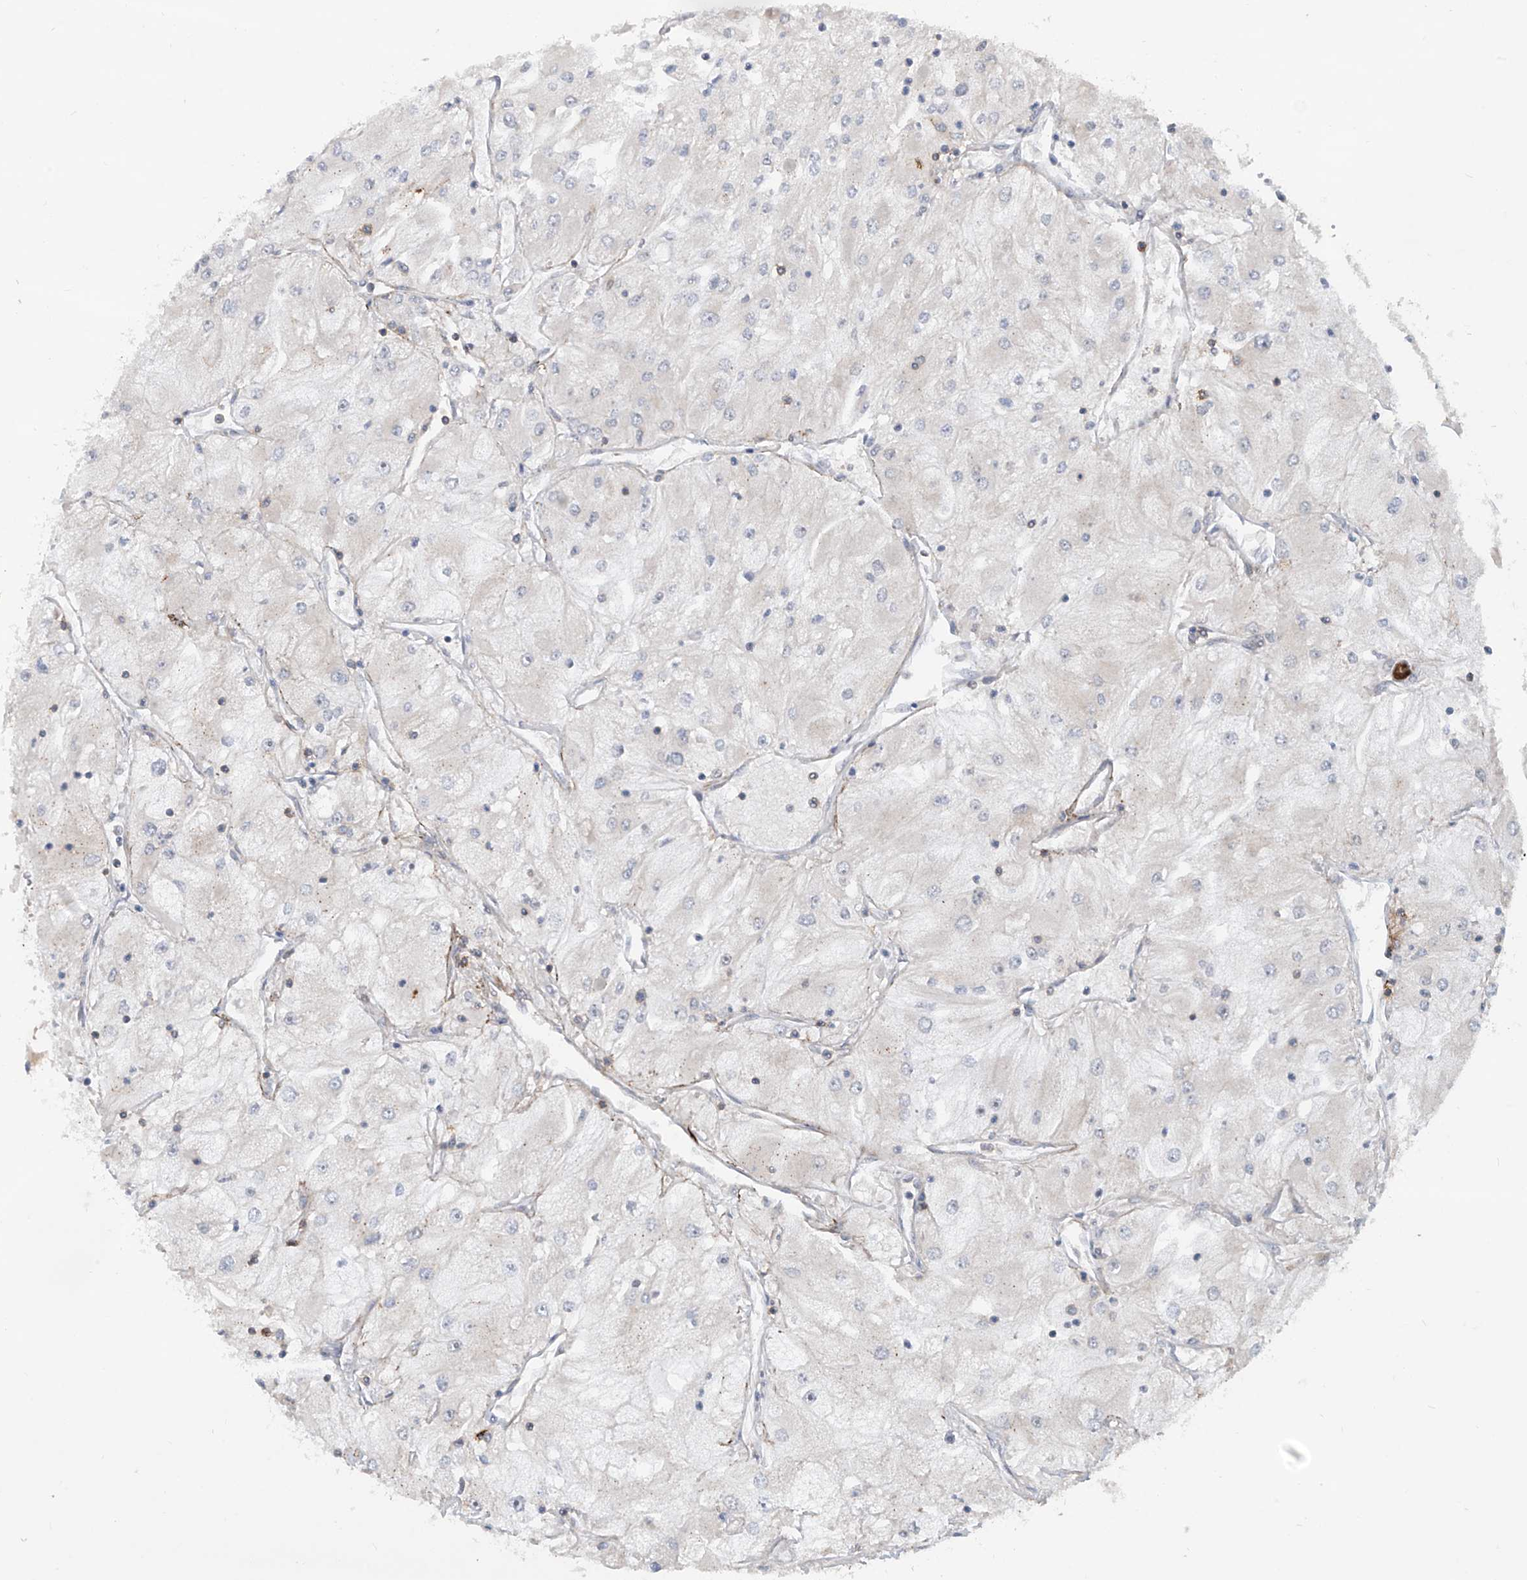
{"staining": {"intensity": "weak", "quantity": "<25%", "location": "cytoplasmic/membranous"}, "tissue": "renal cancer", "cell_type": "Tumor cells", "image_type": "cancer", "snomed": [{"axis": "morphology", "description": "Adenocarcinoma, NOS"}, {"axis": "topography", "description": "Kidney"}], "caption": "DAB (3,3'-diaminobenzidine) immunohistochemical staining of human renal adenocarcinoma exhibits no significant positivity in tumor cells.", "gene": "LAGE3", "patient": {"sex": "male", "age": 80}}